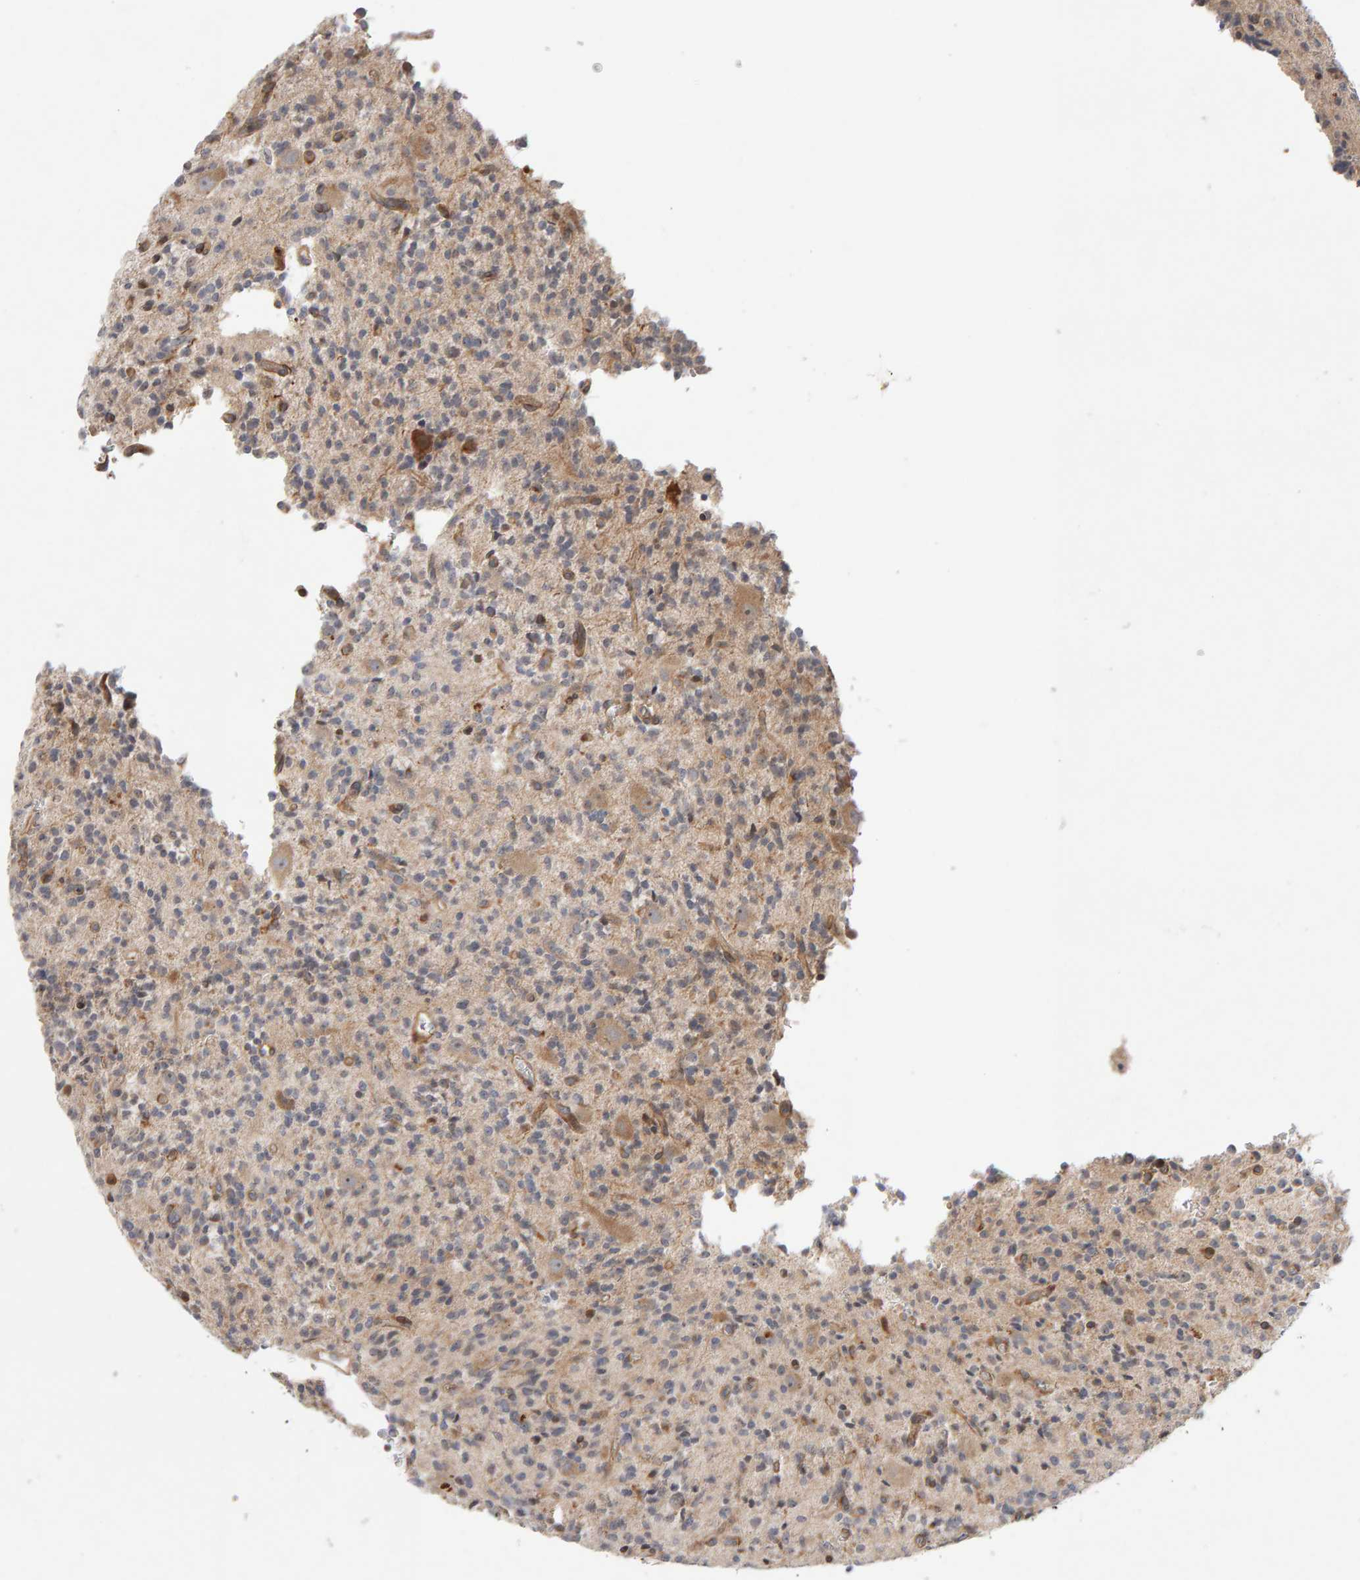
{"staining": {"intensity": "weak", "quantity": "<25%", "location": "cytoplasmic/membranous"}, "tissue": "glioma", "cell_type": "Tumor cells", "image_type": "cancer", "snomed": [{"axis": "morphology", "description": "Glioma, malignant, High grade"}, {"axis": "topography", "description": "Brain"}], "caption": "An immunohistochemistry (IHC) histopathology image of malignant glioma (high-grade) is shown. There is no staining in tumor cells of malignant glioma (high-grade).", "gene": "LZTS1", "patient": {"sex": "male", "age": 34}}